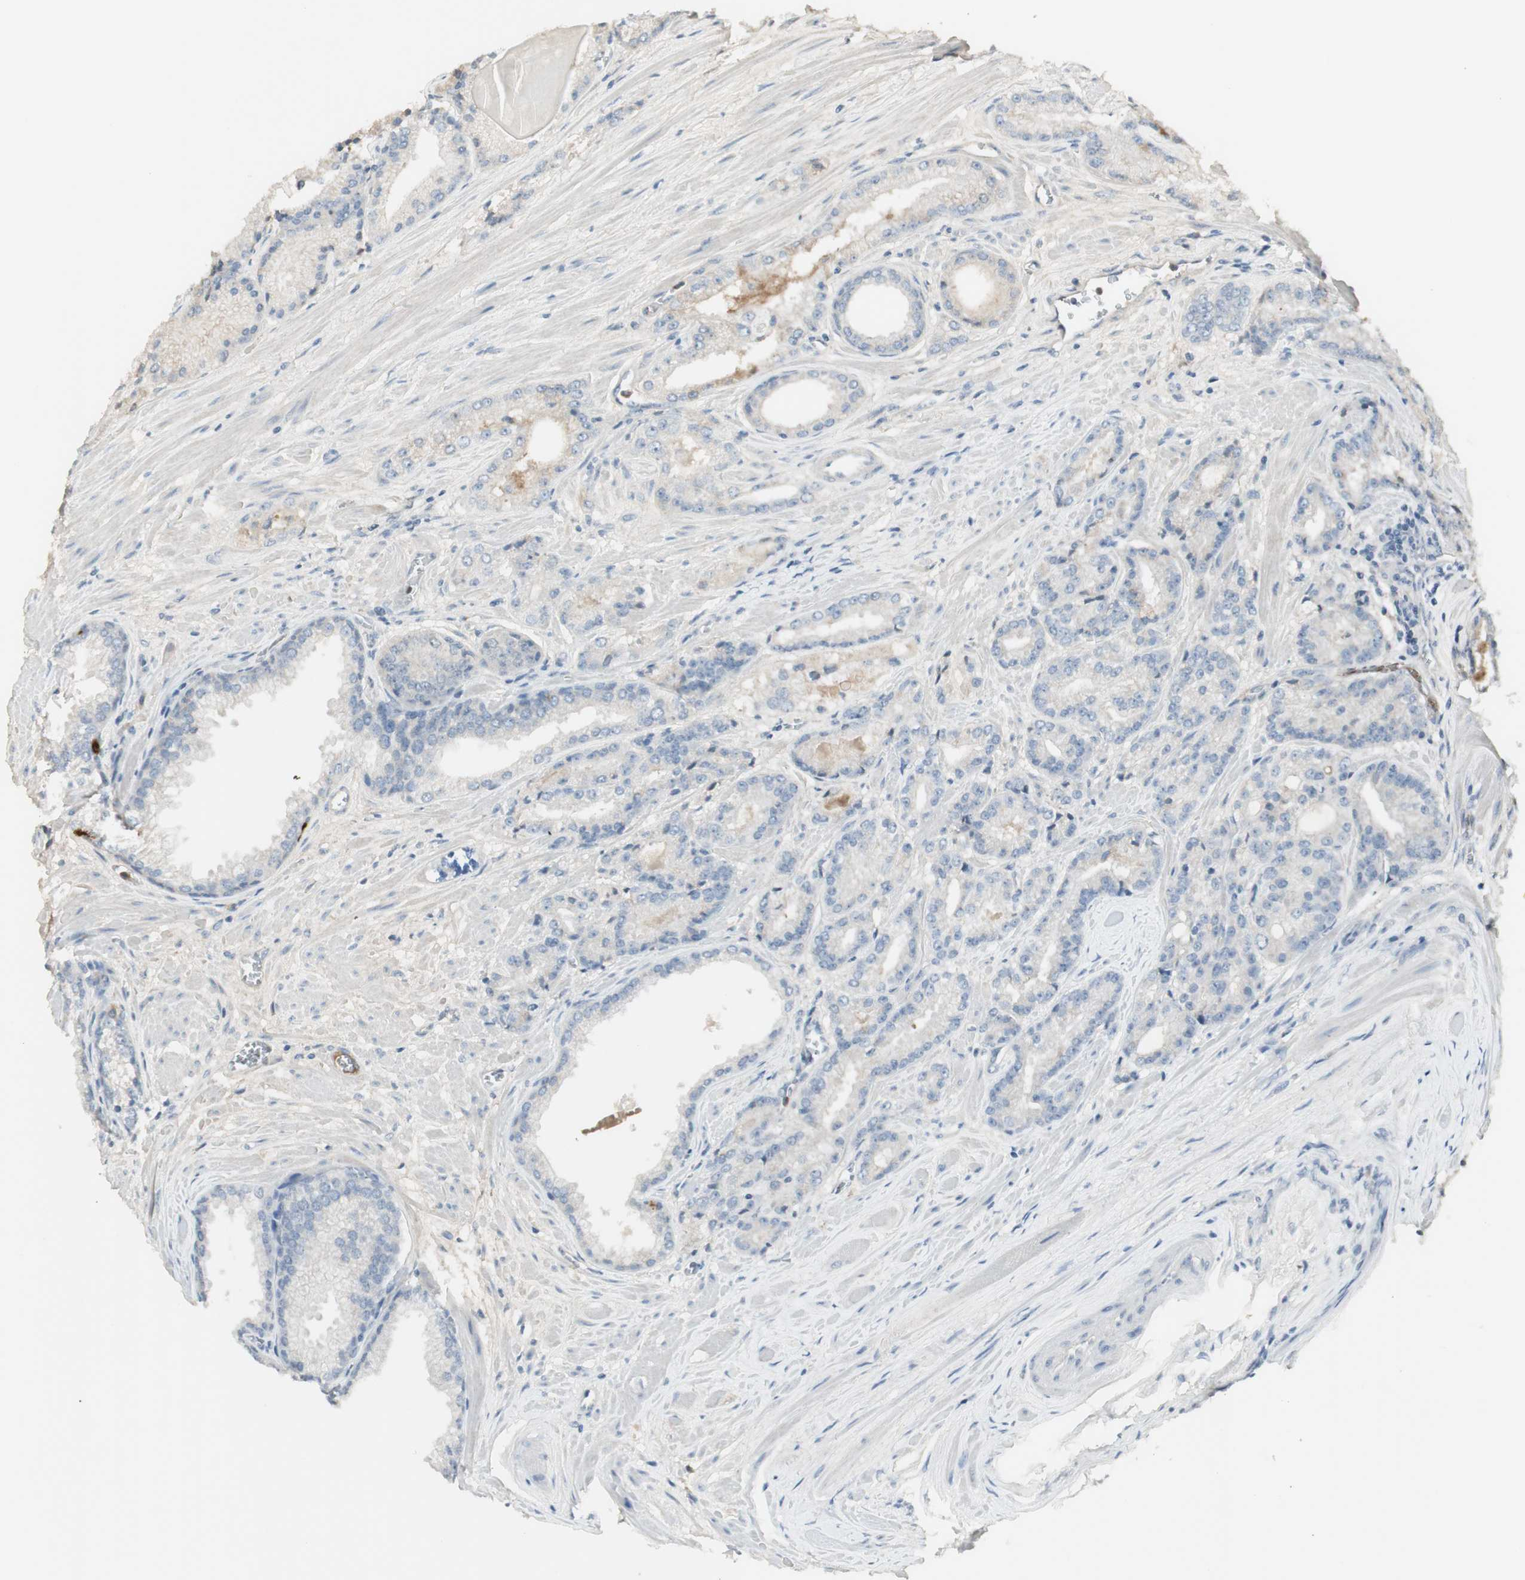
{"staining": {"intensity": "negative", "quantity": "none", "location": "none"}, "tissue": "prostate cancer", "cell_type": "Tumor cells", "image_type": "cancer", "snomed": [{"axis": "morphology", "description": "Adenocarcinoma, Low grade"}, {"axis": "topography", "description": "Prostate"}], "caption": "An image of human prostate low-grade adenocarcinoma is negative for staining in tumor cells.", "gene": "IFNG", "patient": {"sex": "male", "age": 59}}